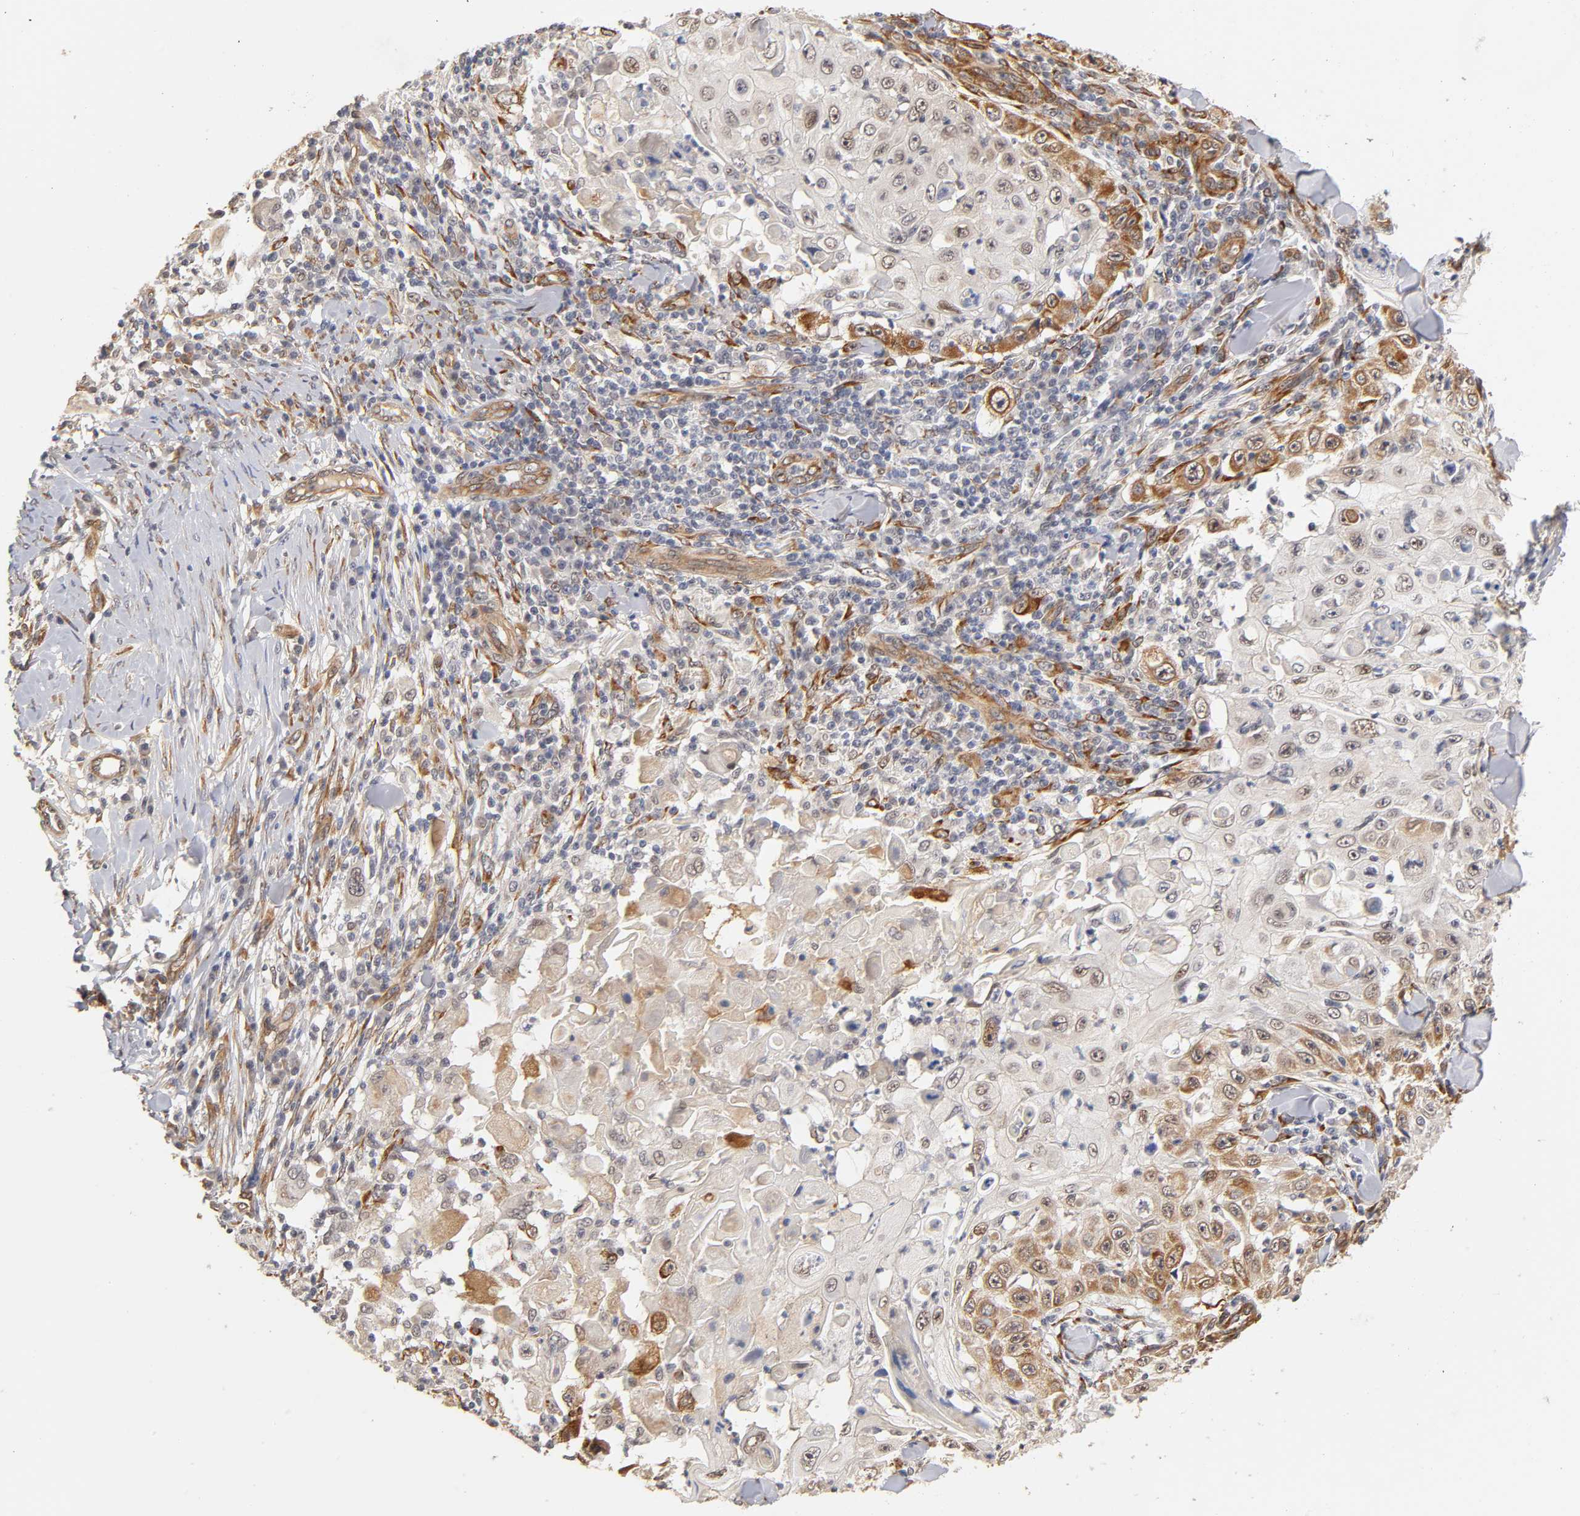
{"staining": {"intensity": "moderate", "quantity": "<25%", "location": "cytoplasmic/membranous"}, "tissue": "skin cancer", "cell_type": "Tumor cells", "image_type": "cancer", "snomed": [{"axis": "morphology", "description": "Squamous cell carcinoma, NOS"}, {"axis": "topography", "description": "Skin"}], "caption": "There is low levels of moderate cytoplasmic/membranous positivity in tumor cells of skin cancer (squamous cell carcinoma), as demonstrated by immunohistochemical staining (brown color).", "gene": "LAMB1", "patient": {"sex": "male", "age": 86}}